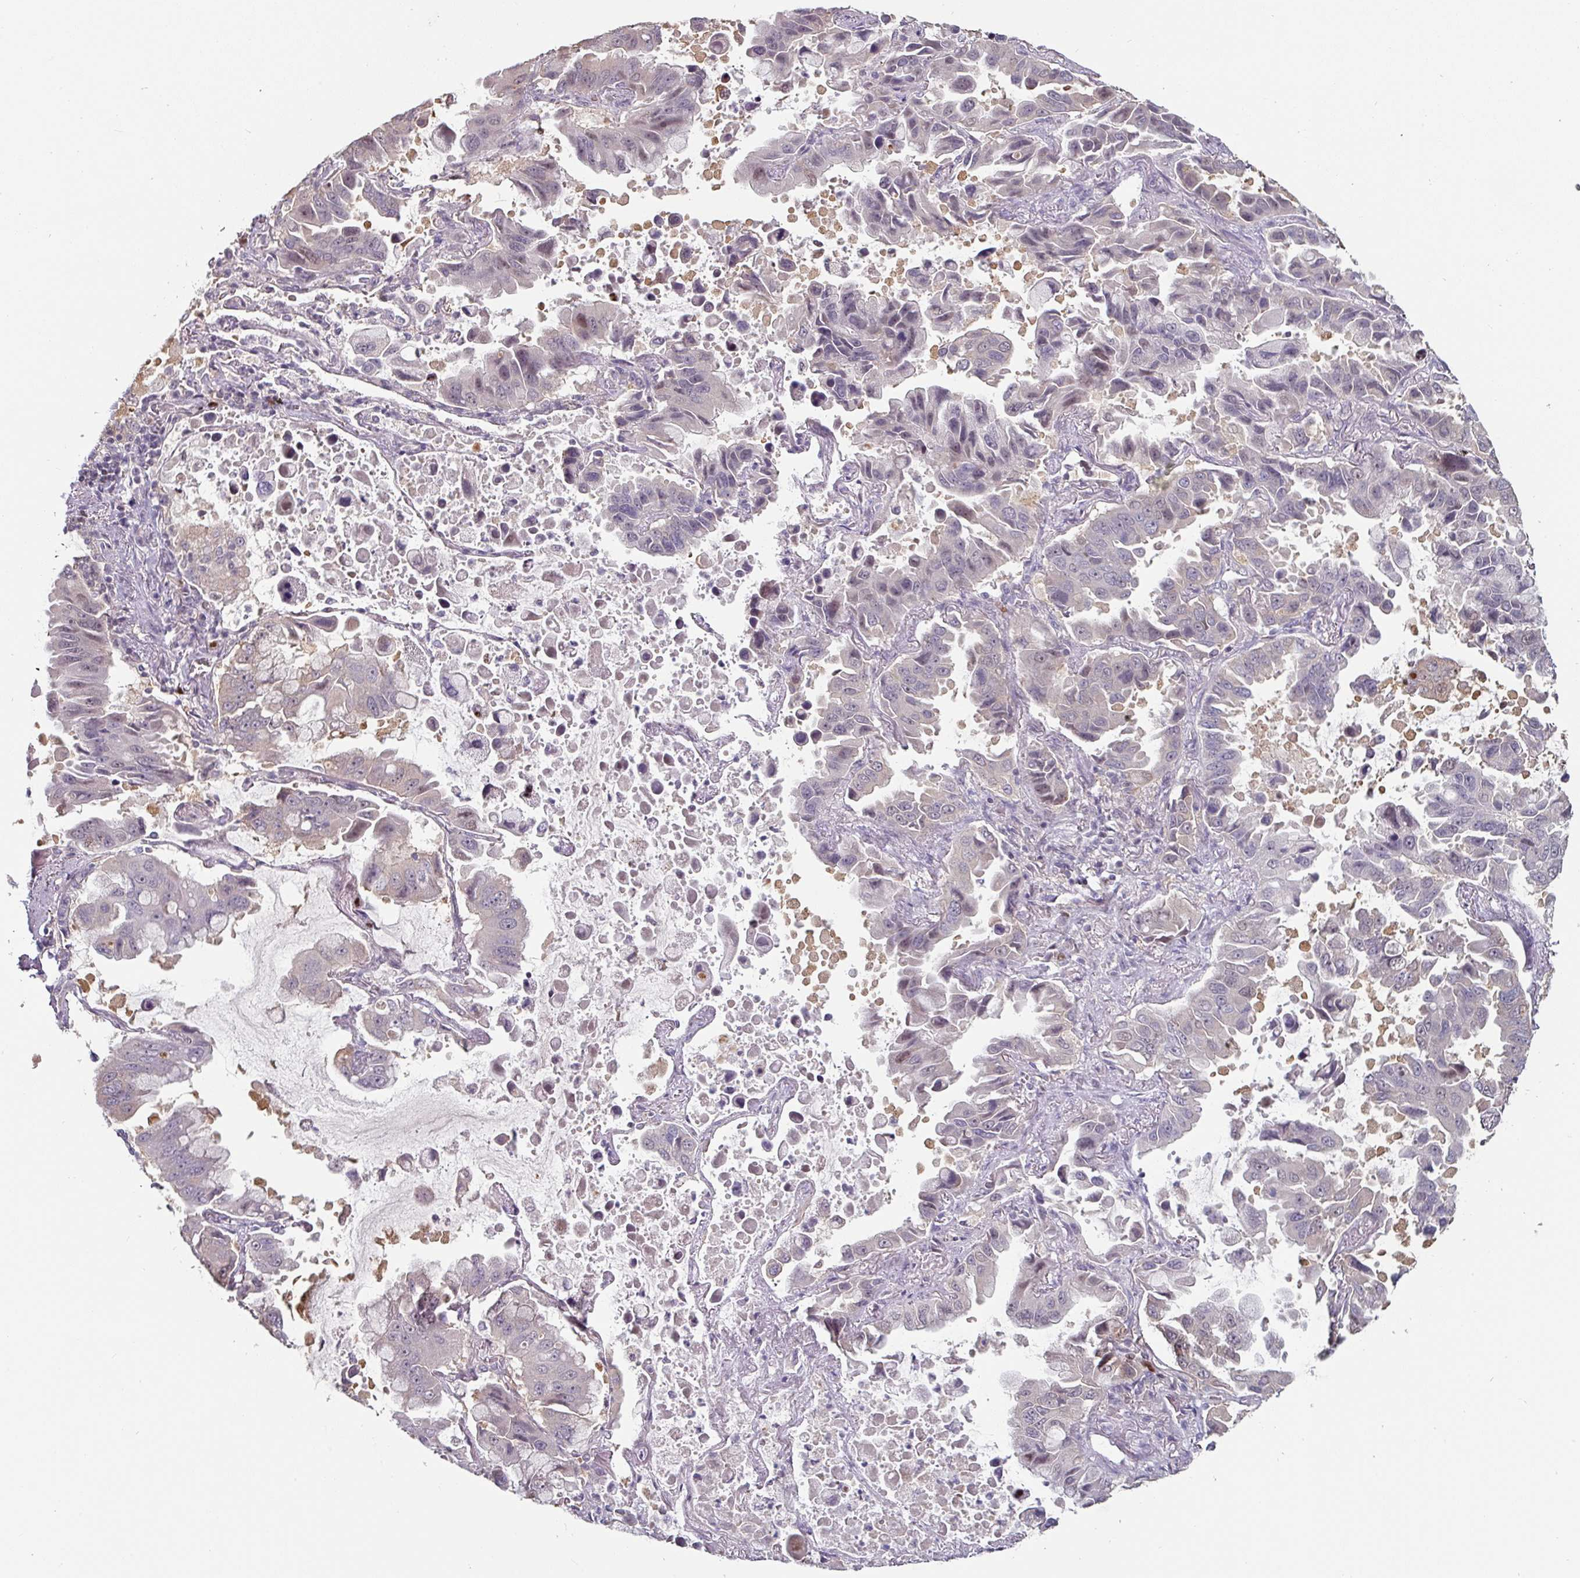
{"staining": {"intensity": "weak", "quantity": "<25%", "location": "nuclear"}, "tissue": "lung cancer", "cell_type": "Tumor cells", "image_type": "cancer", "snomed": [{"axis": "morphology", "description": "Adenocarcinoma, NOS"}, {"axis": "topography", "description": "Lung"}], "caption": "This is a histopathology image of immunohistochemistry (IHC) staining of lung adenocarcinoma, which shows no positivity in tumor cells.", "gene": "ZBTB6", "patient": {"sex": "male", "age": 64}}